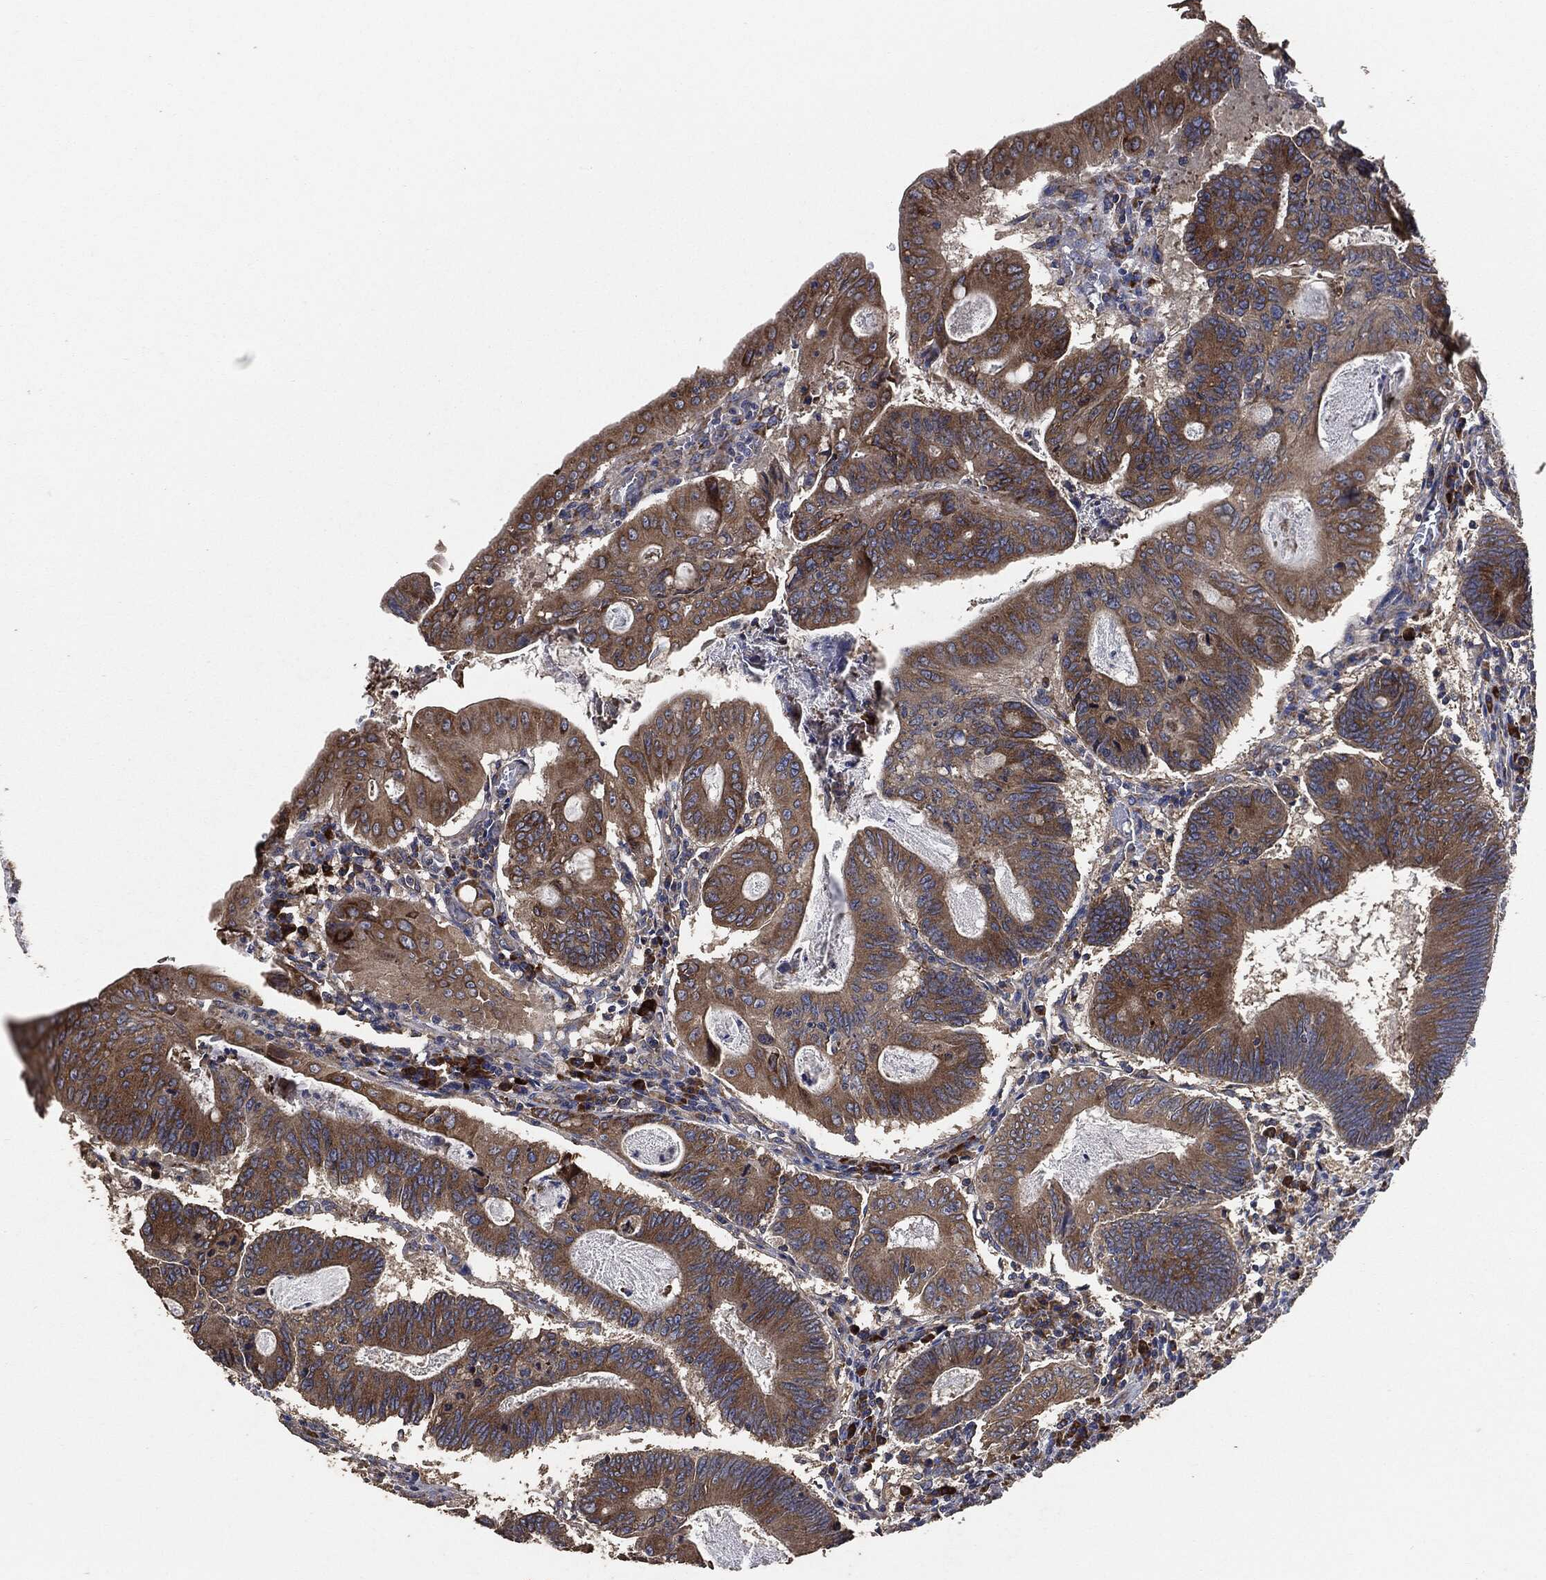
{"staining": {"intensity": "strong", "quantity": "25%-75%", "location": "cytoplasmic/membranous"}, "tissue": "colorectal cancer", "cell_type": "Tumor cells", "image_type": "cancer", "snomed": [{"axis": "morphology", "description": "Adenocarcinoma, NOS"}, {"axis": "topography", "description": "Colon"}], "caption": "A photomicrograph of human colorectal cancer (adenocarcinoma) stained for a protein displays strong cytoplasmic/membranous brown staining in tumor cells.", "gene": "STK3", "patient": {"sex": "female", "age": 70}}